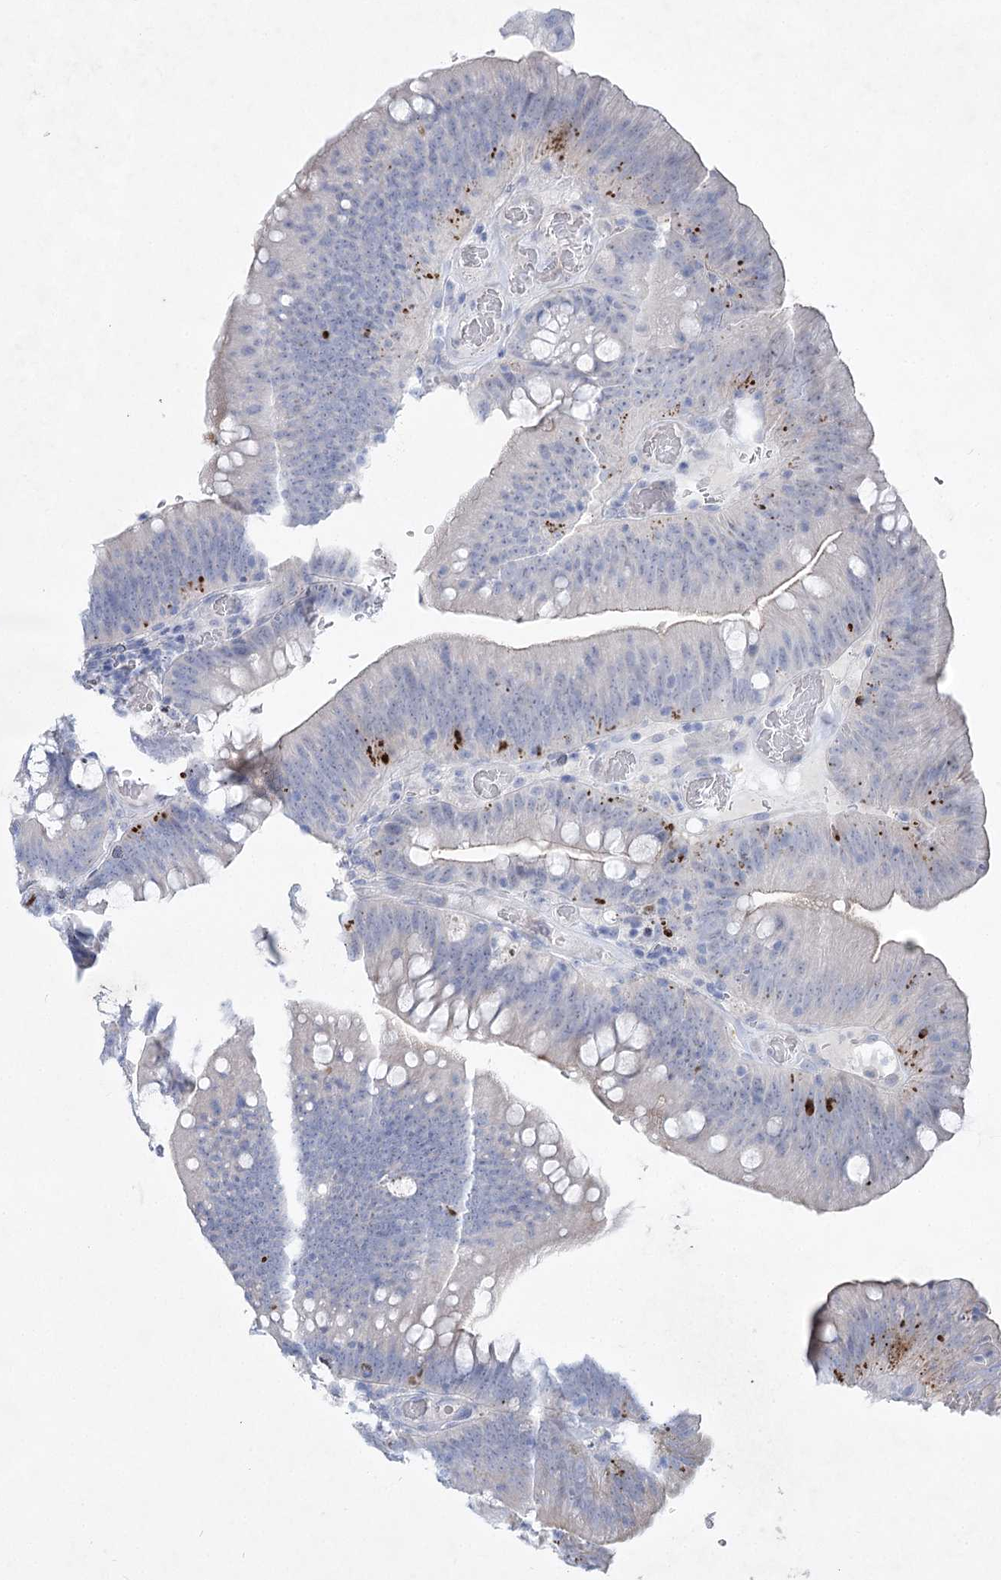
{"staining": {"intensity": "strong", "quantity": "<25%", "location": "cytoplasmic/membranous"}, "tissue": "colorectal cancer", "cell_type": "Tumor cells", "image_type": "cancer", "snomed": [{"axis": "morphology", "description": "Normal tissue, NOS"}, {"axis": "topography", "description": "Colon"}], "caption": "Tumor cells exhibit medium levels of strong cytoplasmic/membranous staining in about <25% of cells in colorectal cancer. The protein of interest is stained brown, and the nuclei are stained in blue (DAB (3,3'-diaminobenzidine) IHC with brightfield microscopy, high magnification).", "gene": "WDR74", "patient": {"sex": "female", "age": 82}}